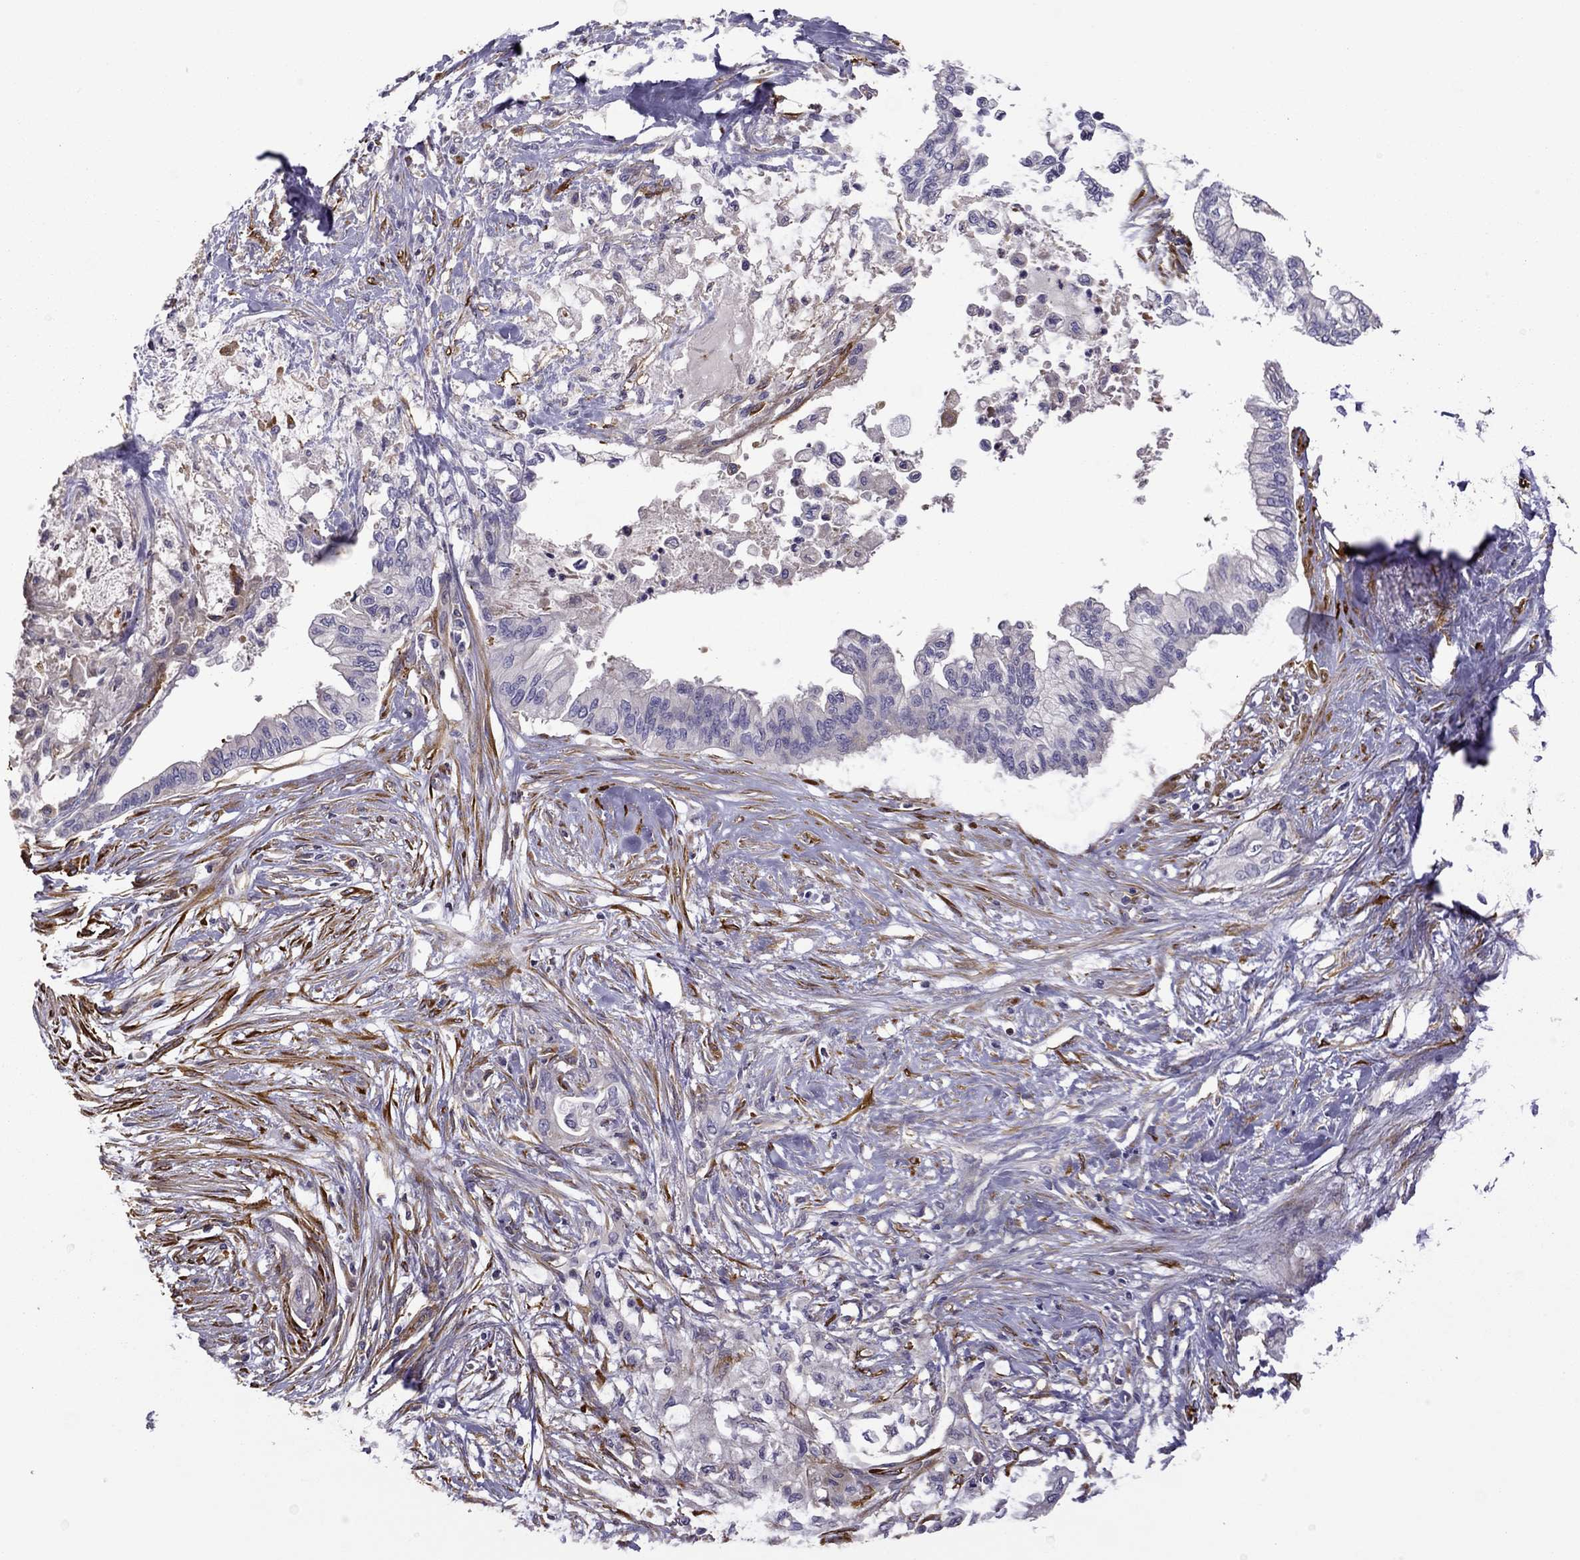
{"staining": {"intensity": "negative", "quantity": "none", "location": "none"}, "tissue": "pancreatic cancer", "cell_type": "Tumor cells", "image_type": "cancer", "snomed": [{"axis": "morphology", "description": "Normal tissue, NOS"}, {"axis": "morphology", "description": "Adenocarcinoma, NOS"}, {"axis": "topography", "description": "Pancreas"}, {"axis": "topography", "description": "Duodenum"}], "caption": "Image shows no significant protein positivity in tumor cells of pancreatic cancer.", "gene": "MAP4", "patient": {"sex": "female", "age": 60}}